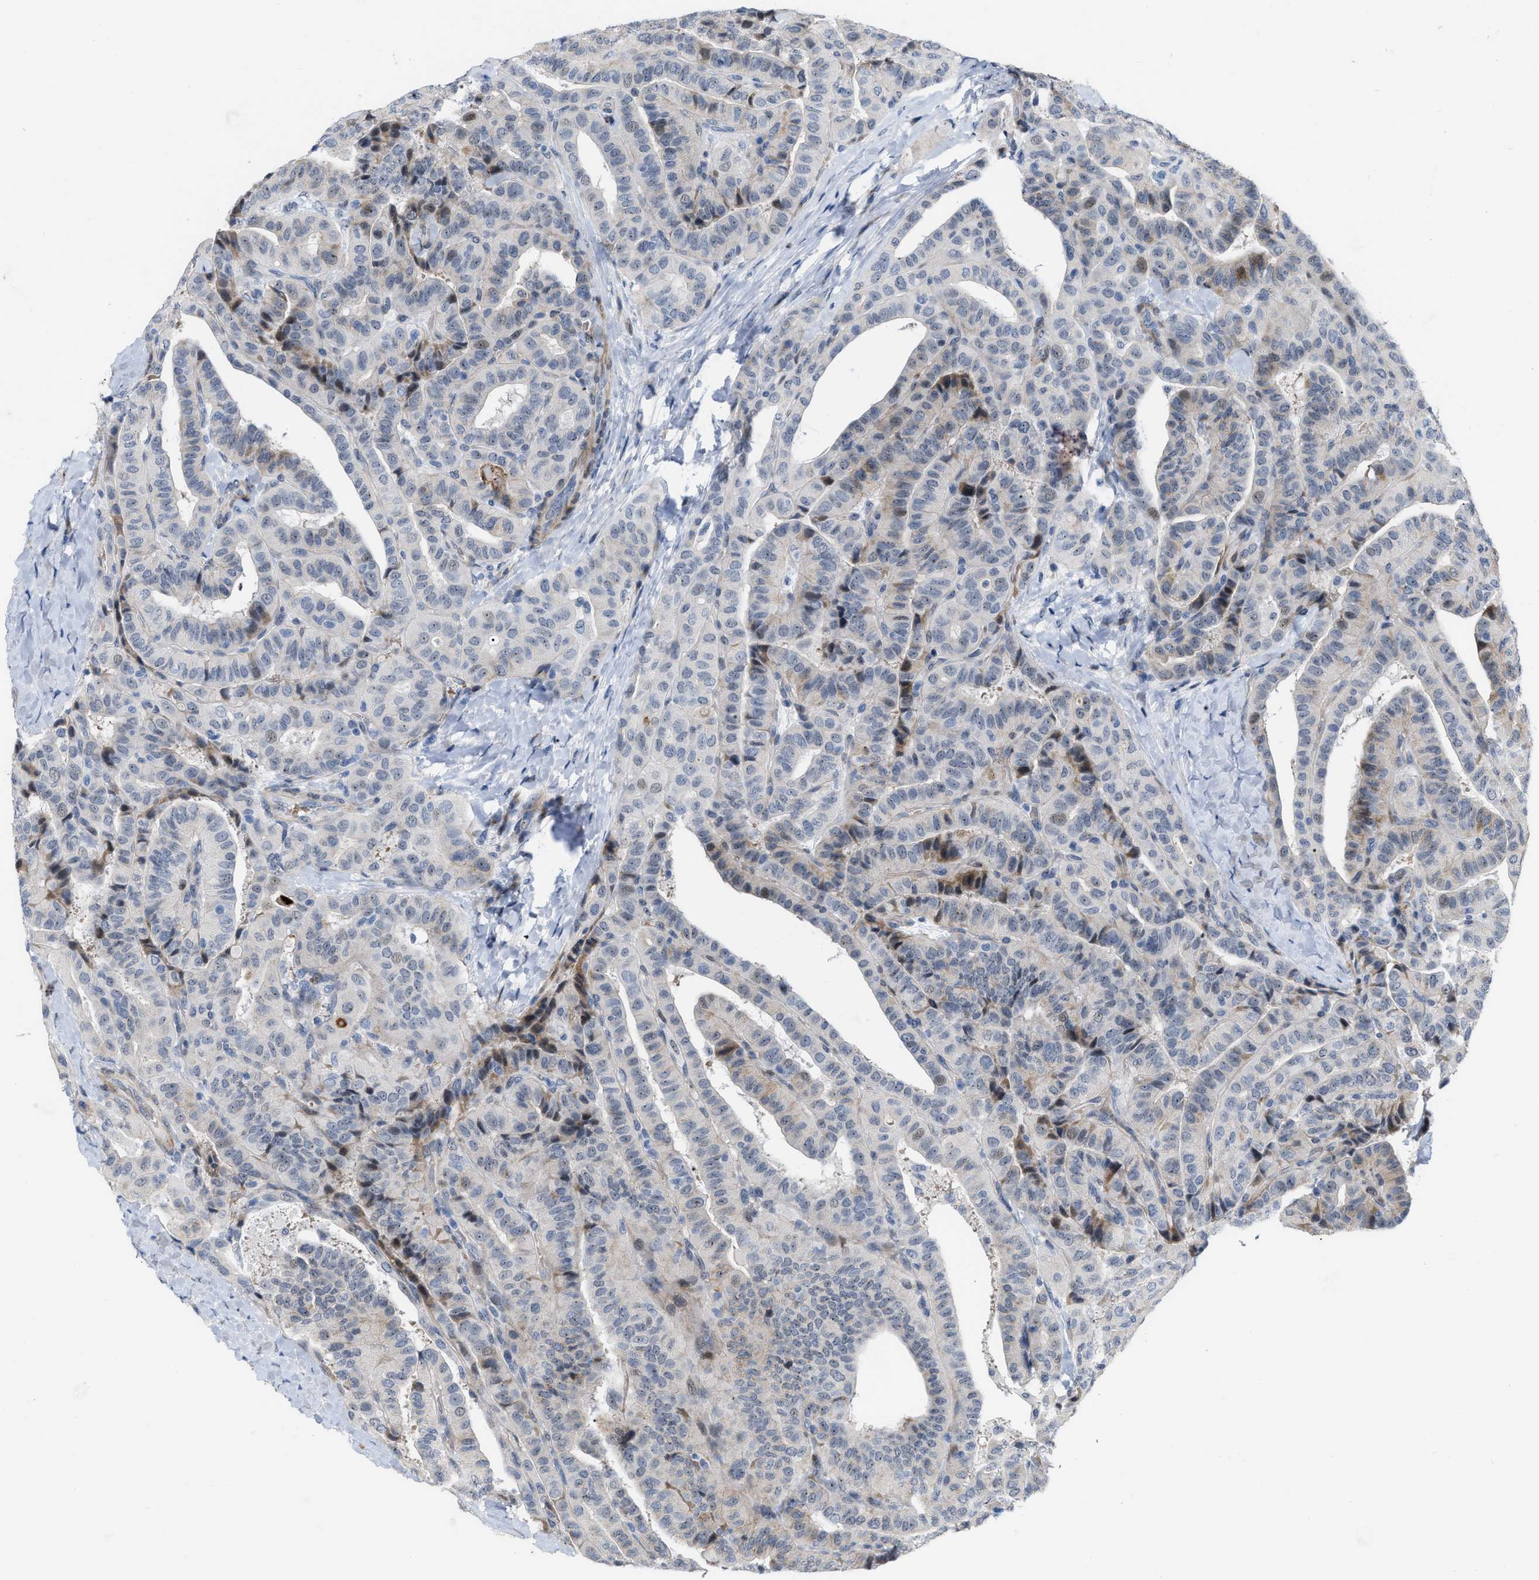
{"staining": {"intensity": "weak", "quantity": "<25%", "location": "nuclear"}, "tissue": "thyroid cancer", "cell_type": "Tumor cells", "image_type": "cancer", "snomed": [{"axis": "morphology", "description": "Papillary adenocarcinoma, NOS"}, {"axis": "topography", "description": "Thyroid gland"}], "caption": "The image reveals no staining of tumor cells in thyroid cancer (papillary adenocarcinoma).", "gene": "POLR1F", "patient": {"sex": "male", "age": 77}}